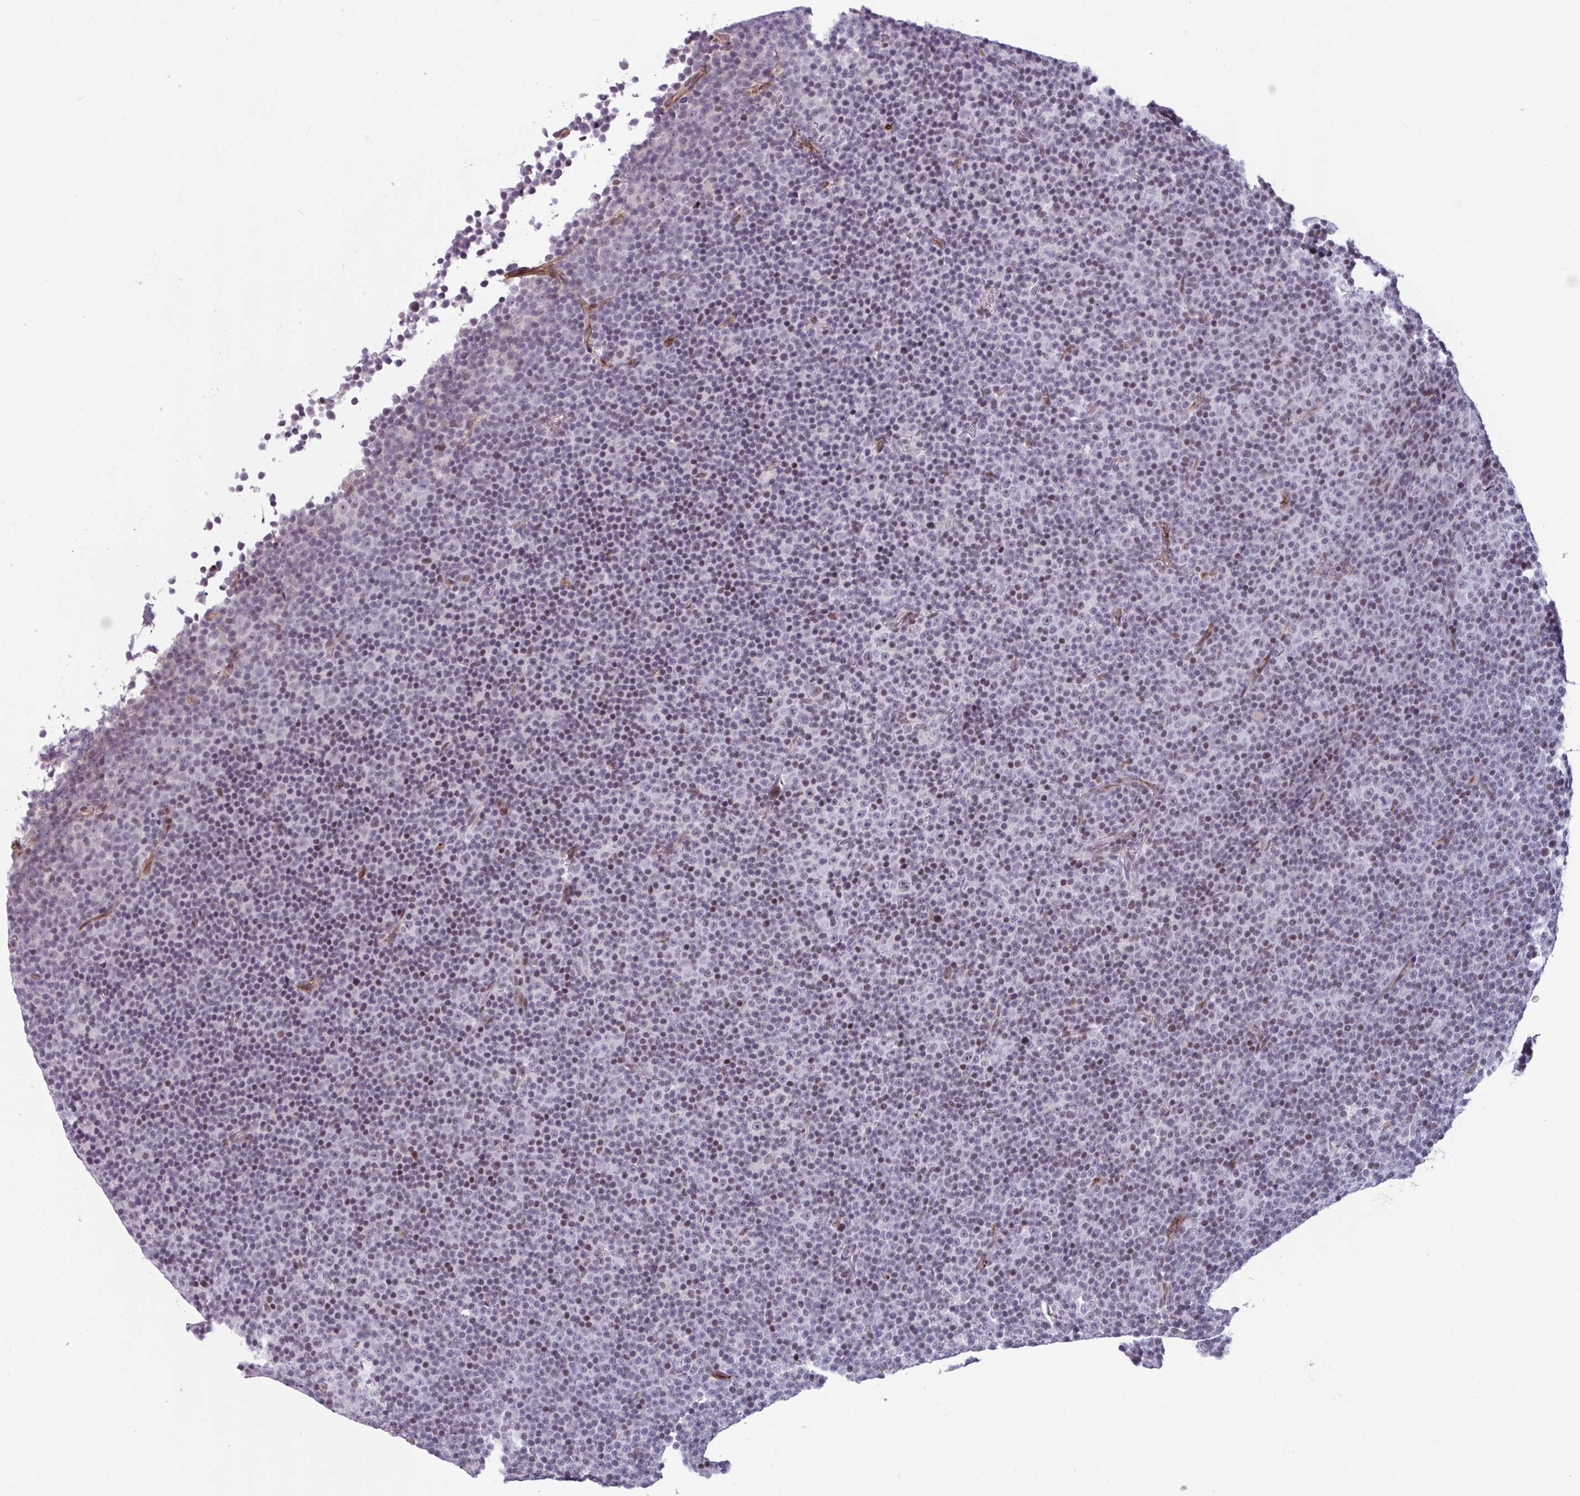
{"staining": {"intensity": "weak", "quantity": "25%-75%", "location": "nuclear"}, "tissue": "lymphoma", "cell_type": "Tumor cells", "image_type": "cancer", "snomed": [{"axis": "morphology", "description": "Malignant lymphoma, non-Hodgkin's type, Low grade"}, {"axis": "topography", "description": "Lymph node"}], "caption": "This photomicrograph demonstrates lymphoma stained with immunohistochemistry to label a protein in brown. The nuclear of tumor cells show weak positivity for the protein. Nuclei are counter-stained blue.", "gene": "ZNF575", "patient": {"sex": "female", "age": 67}}